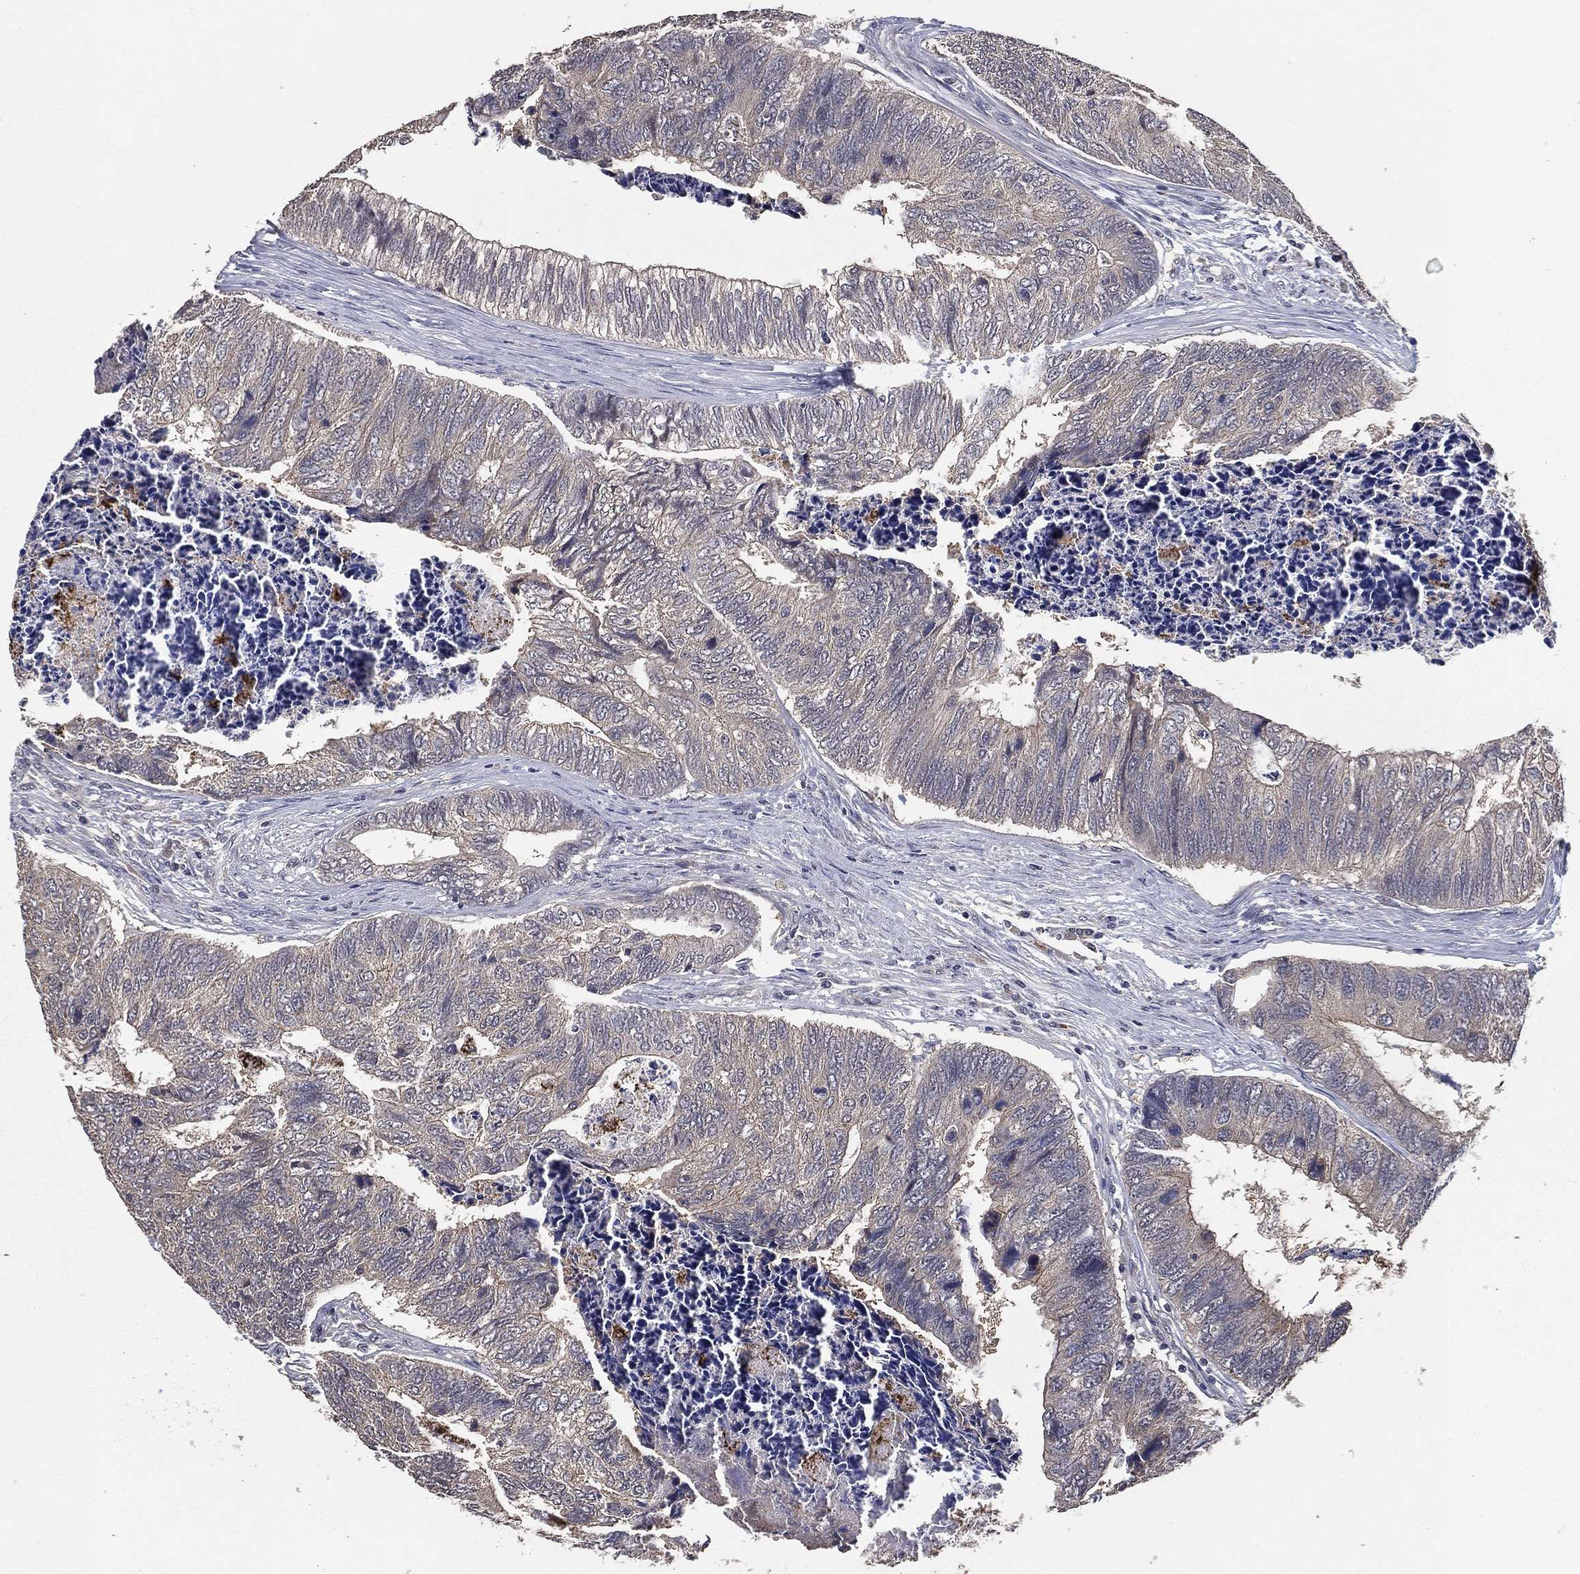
{"staining": {"intensity": "moderate", "quantity": "<25%", "location": "cytoplasmic/membranous"}, "tissue": "colorectal cancer", "cell_type": "Tumor cells", "image_type": "cancer", "snomed": [{"axis": "morphology", "description": "Adenocarcinoma, NOS"}, {"axis": "topography", "description": "Colon"}], "caption": "Moderate cytoplasmic/membranous protein positivity is identified in approximately <25% of tumor cells in colorectal cancer.", "gene": "PCNT", "patient": {"sex": "female", "age": 67}}